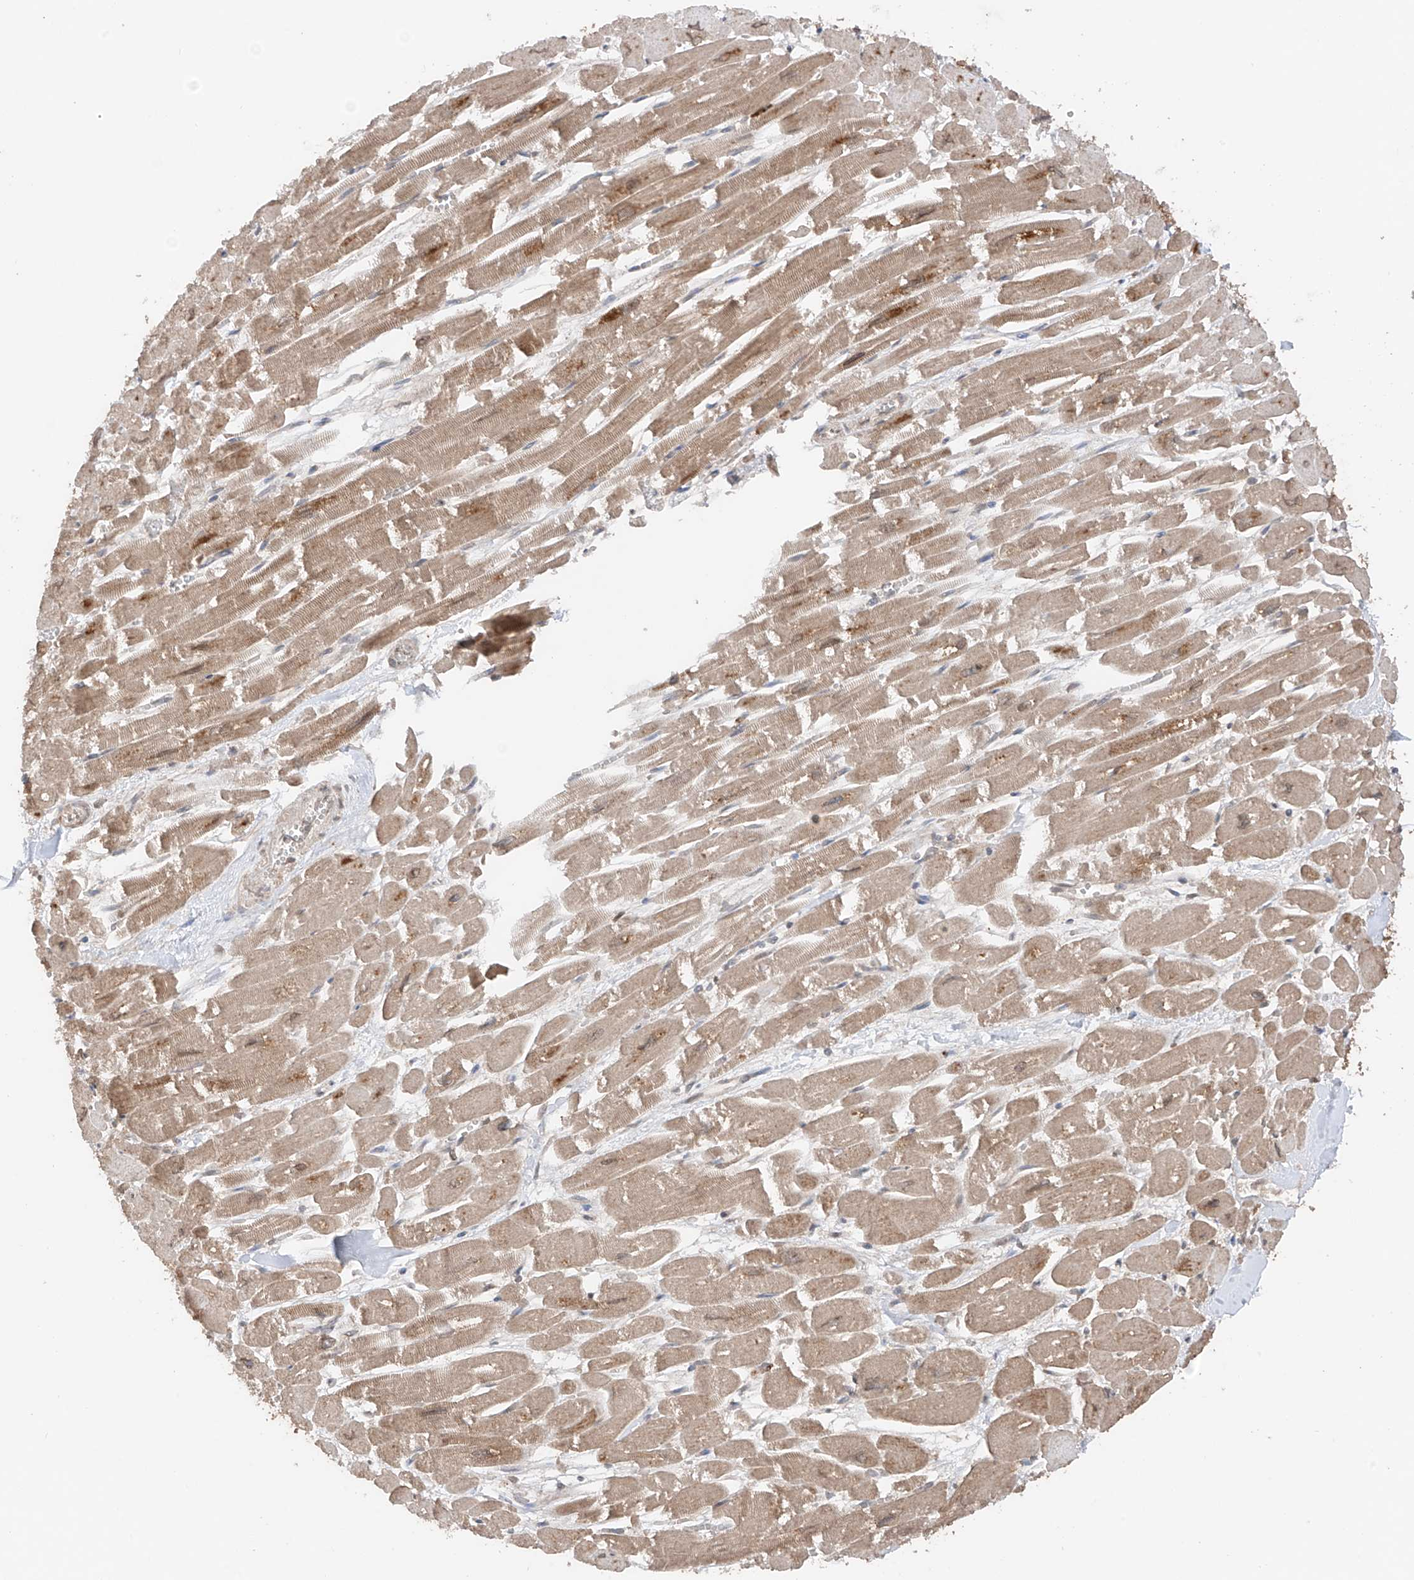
{"staining": {"intensity": "moderate", "quantity": ">75%", "location": "cytoplasmic/membranous"}, "tissue": "heart muscle", "cell_type": "Cardiomyocytes", "image_type": "normal", "snomed": [{"axis": "morphology", "description": "Normal tissue, NOS"}, {"axis": "topography", "description": "Heart"}], "caption": "Protein expression analysis of benign human heart muscle reveals moderate cytoplasmic/membranous staining in about >75% of cardiomyocytes.", "gene": "AHCTF1", "patient": {"sex": "male", "age": 54}}